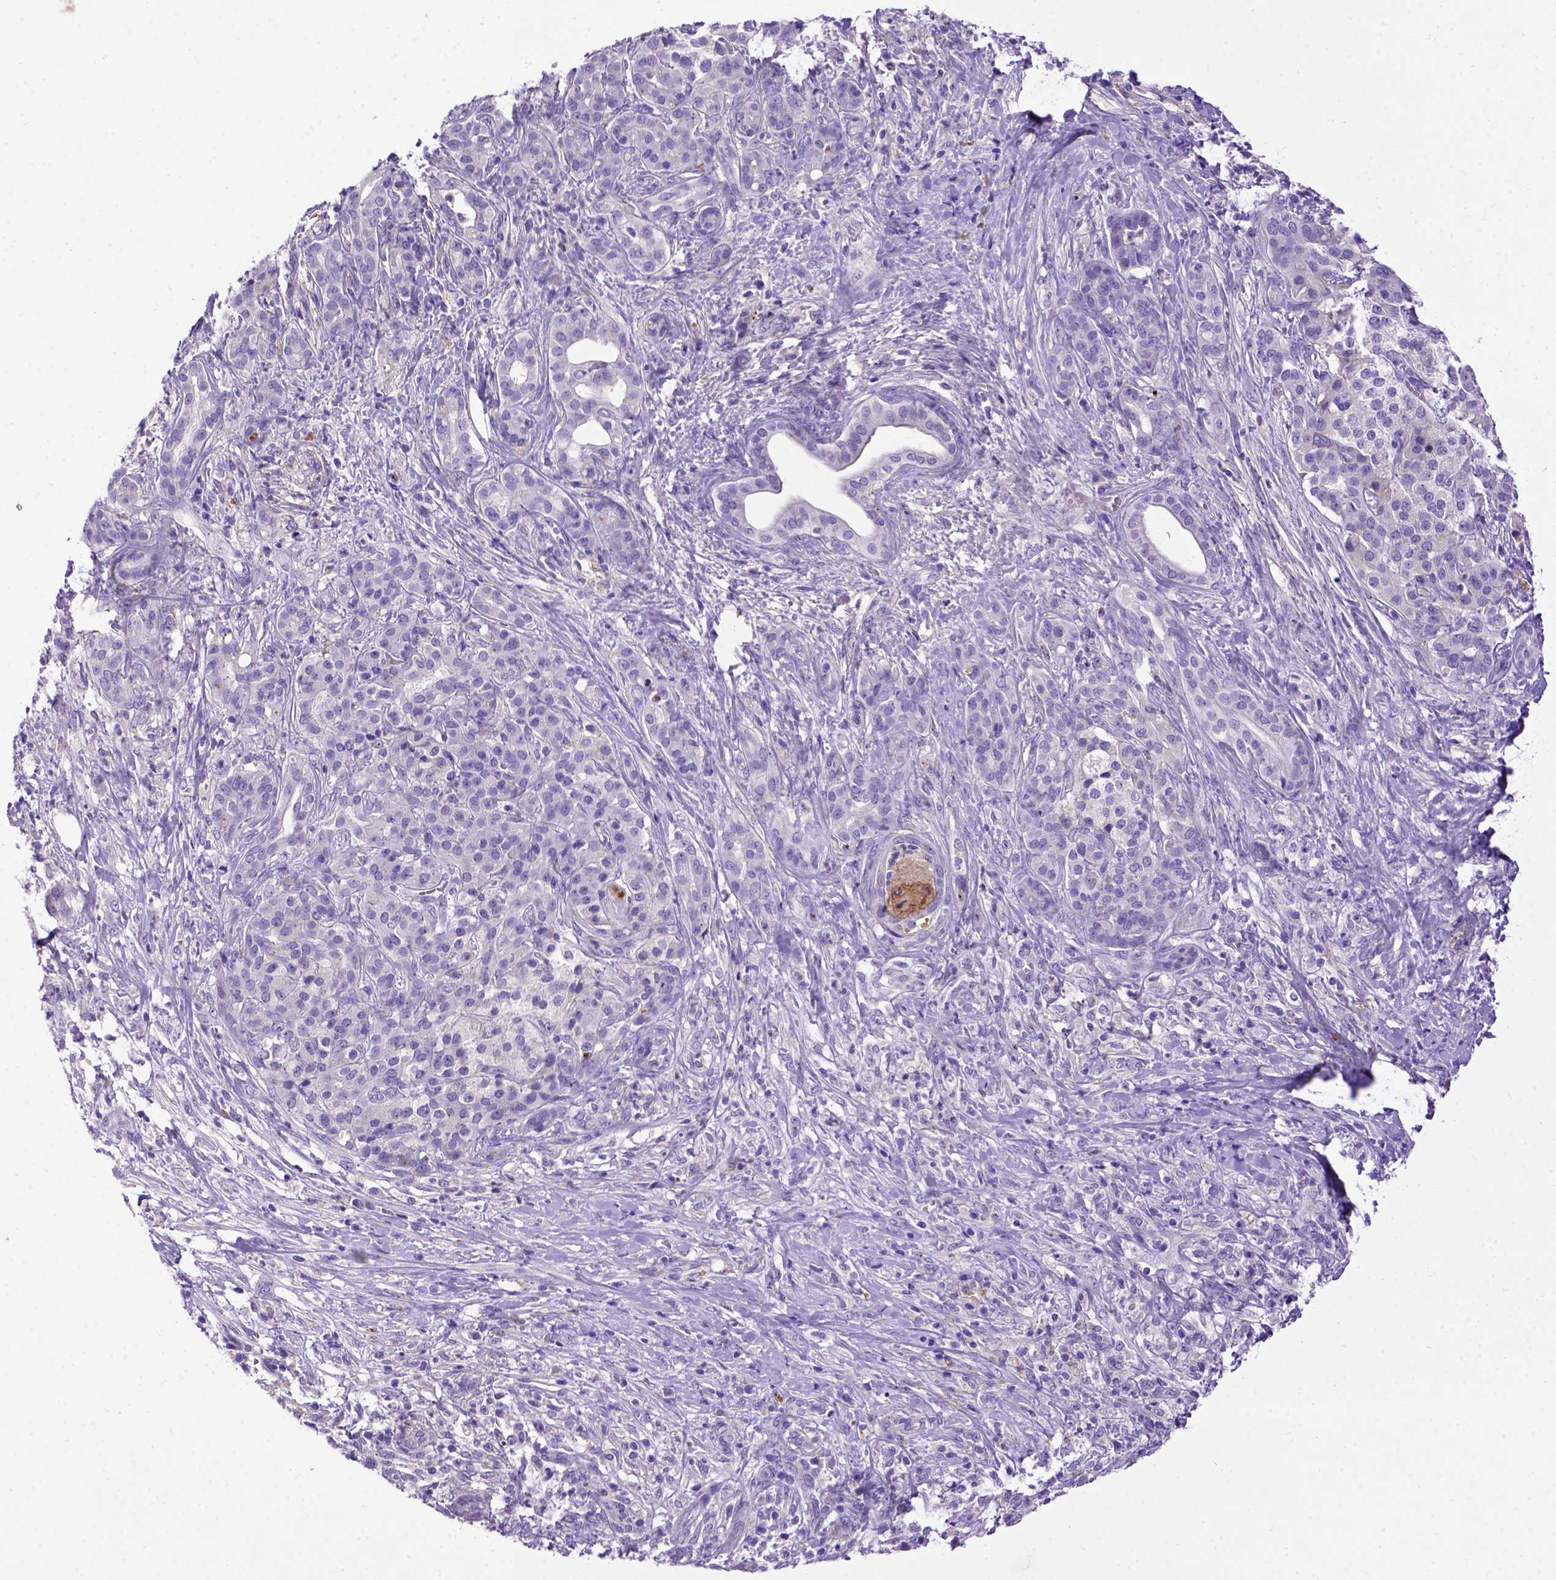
{"staining": {"intensity": "negative", "quantity": "none", "location": "none"}, "tissue": "pancreatic cancer", "cell_type": "Tumor cells", "image_type": "cancer", "snomed": [{"axis": "morphology", "description": "Normal tissue, NOS"}, {"axis": "morphology", "description": "Inflammation, NOS"}, {"axis": "morphology", "description": "Adenocarcinoma, NOS"}, {"axis": "topography", "description": "Pancreas"}], "caption": "Protein analysis of pancreatic adenocarcinoma demonstrates no significant positivity in tumor cells. (DAB immunohistochemistry (IHC), high magnification).", "gene": "ADAM12", "patient": {"sex": "male", "age": 57}}